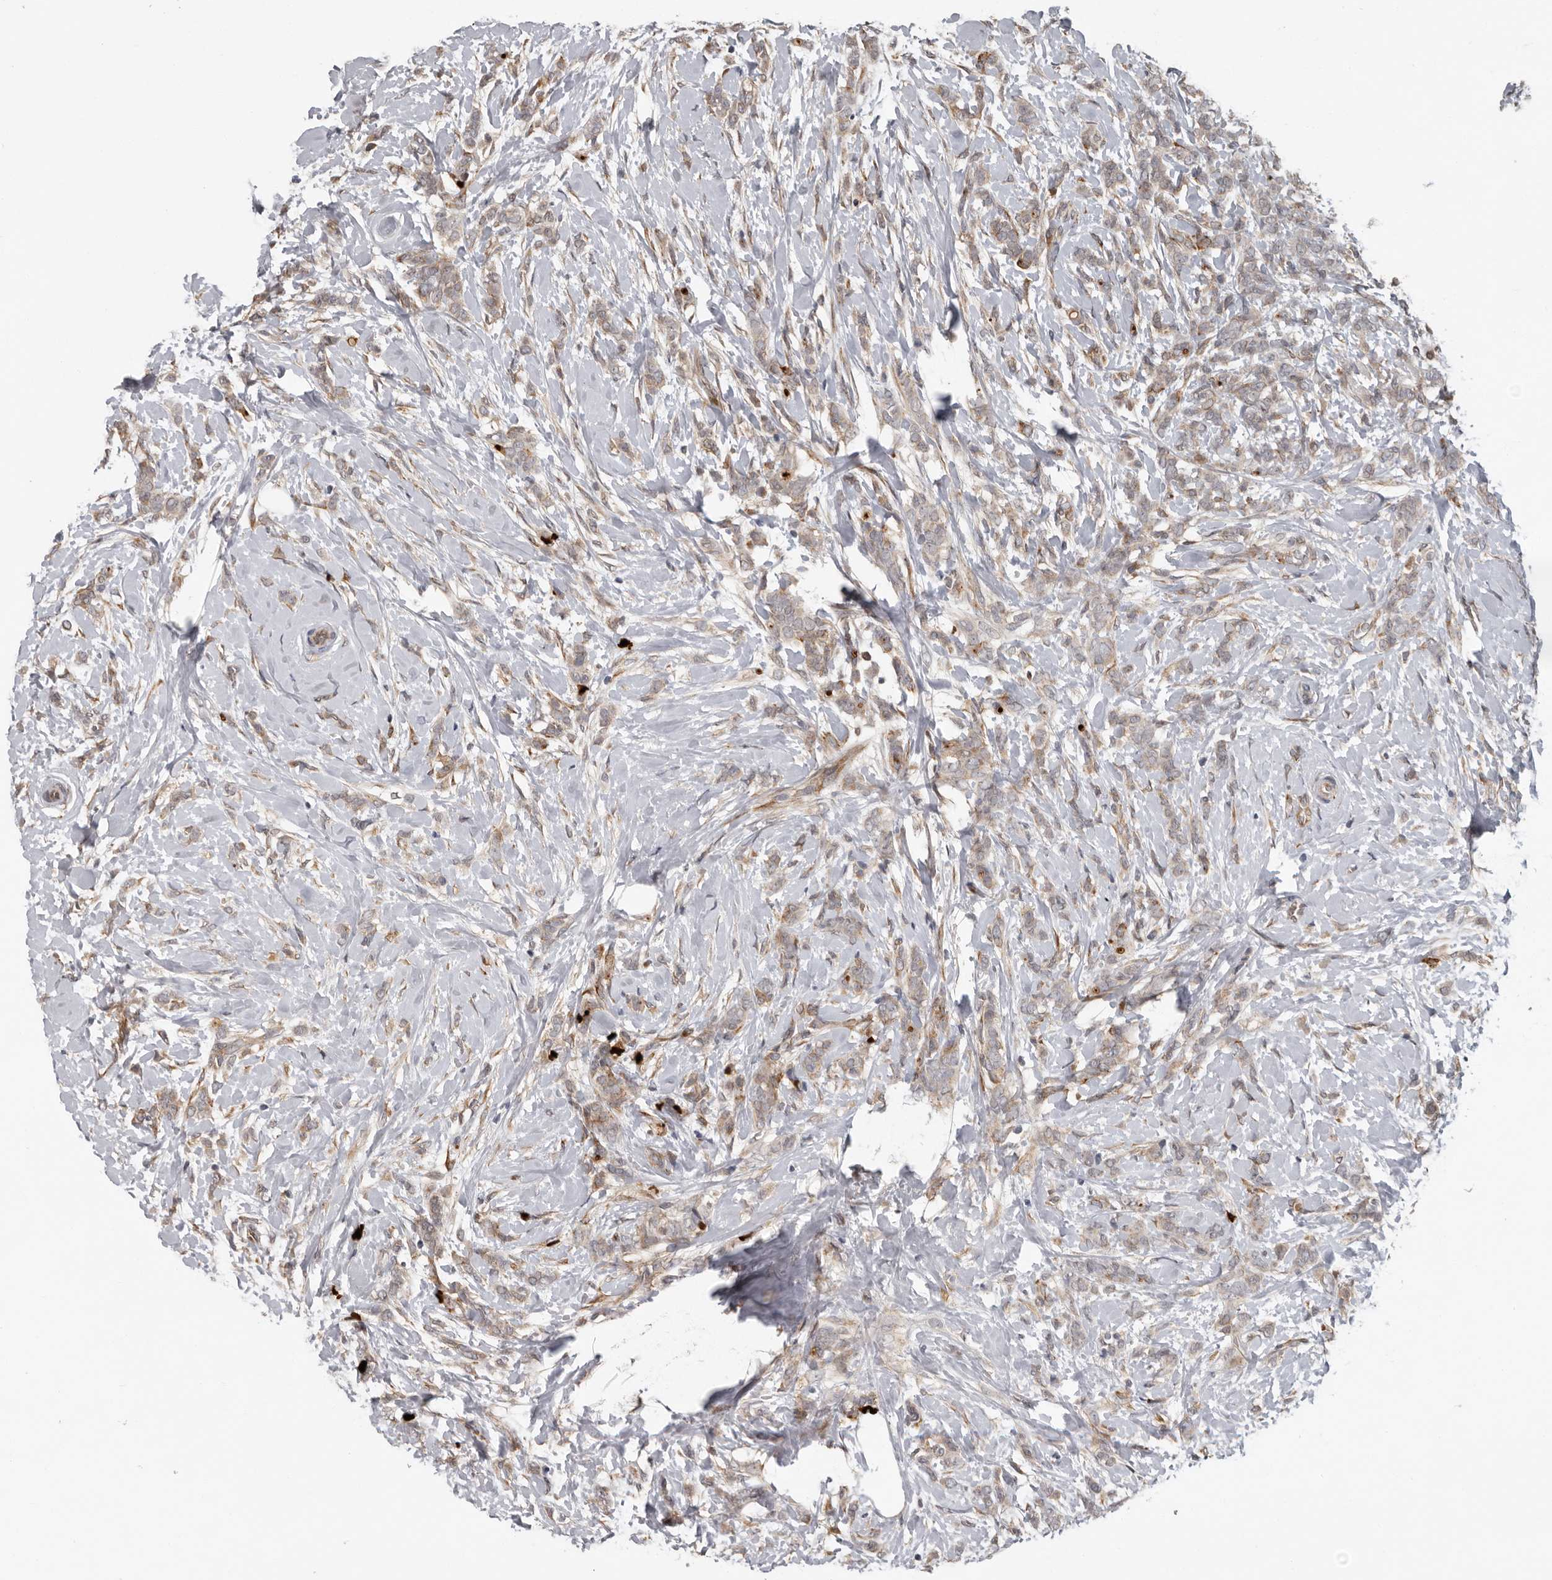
{"staining": {"intensity": "moderate", "quantity": ">75%", "location": "cytoplasmic/membranous"}, "tissue": "breast cancer", "cell_type": "Tumor cells", "image_type": "cancer", "snomed": [{"axis": "morphology", "description": "Lobular carcinoma, in situ"}, {"axis": "morphology", "description": "Lobular carcinoma"}, {"axis": "topography", "description": "Breast"}], "caption": "Moderate cytoplasmic/membranous positivity is appreciated in about >75% of tumor cells in lobular carcinoma in situ (breast).", "gene": "MTF1", "patient": {"sex": "female", "age": 41}}